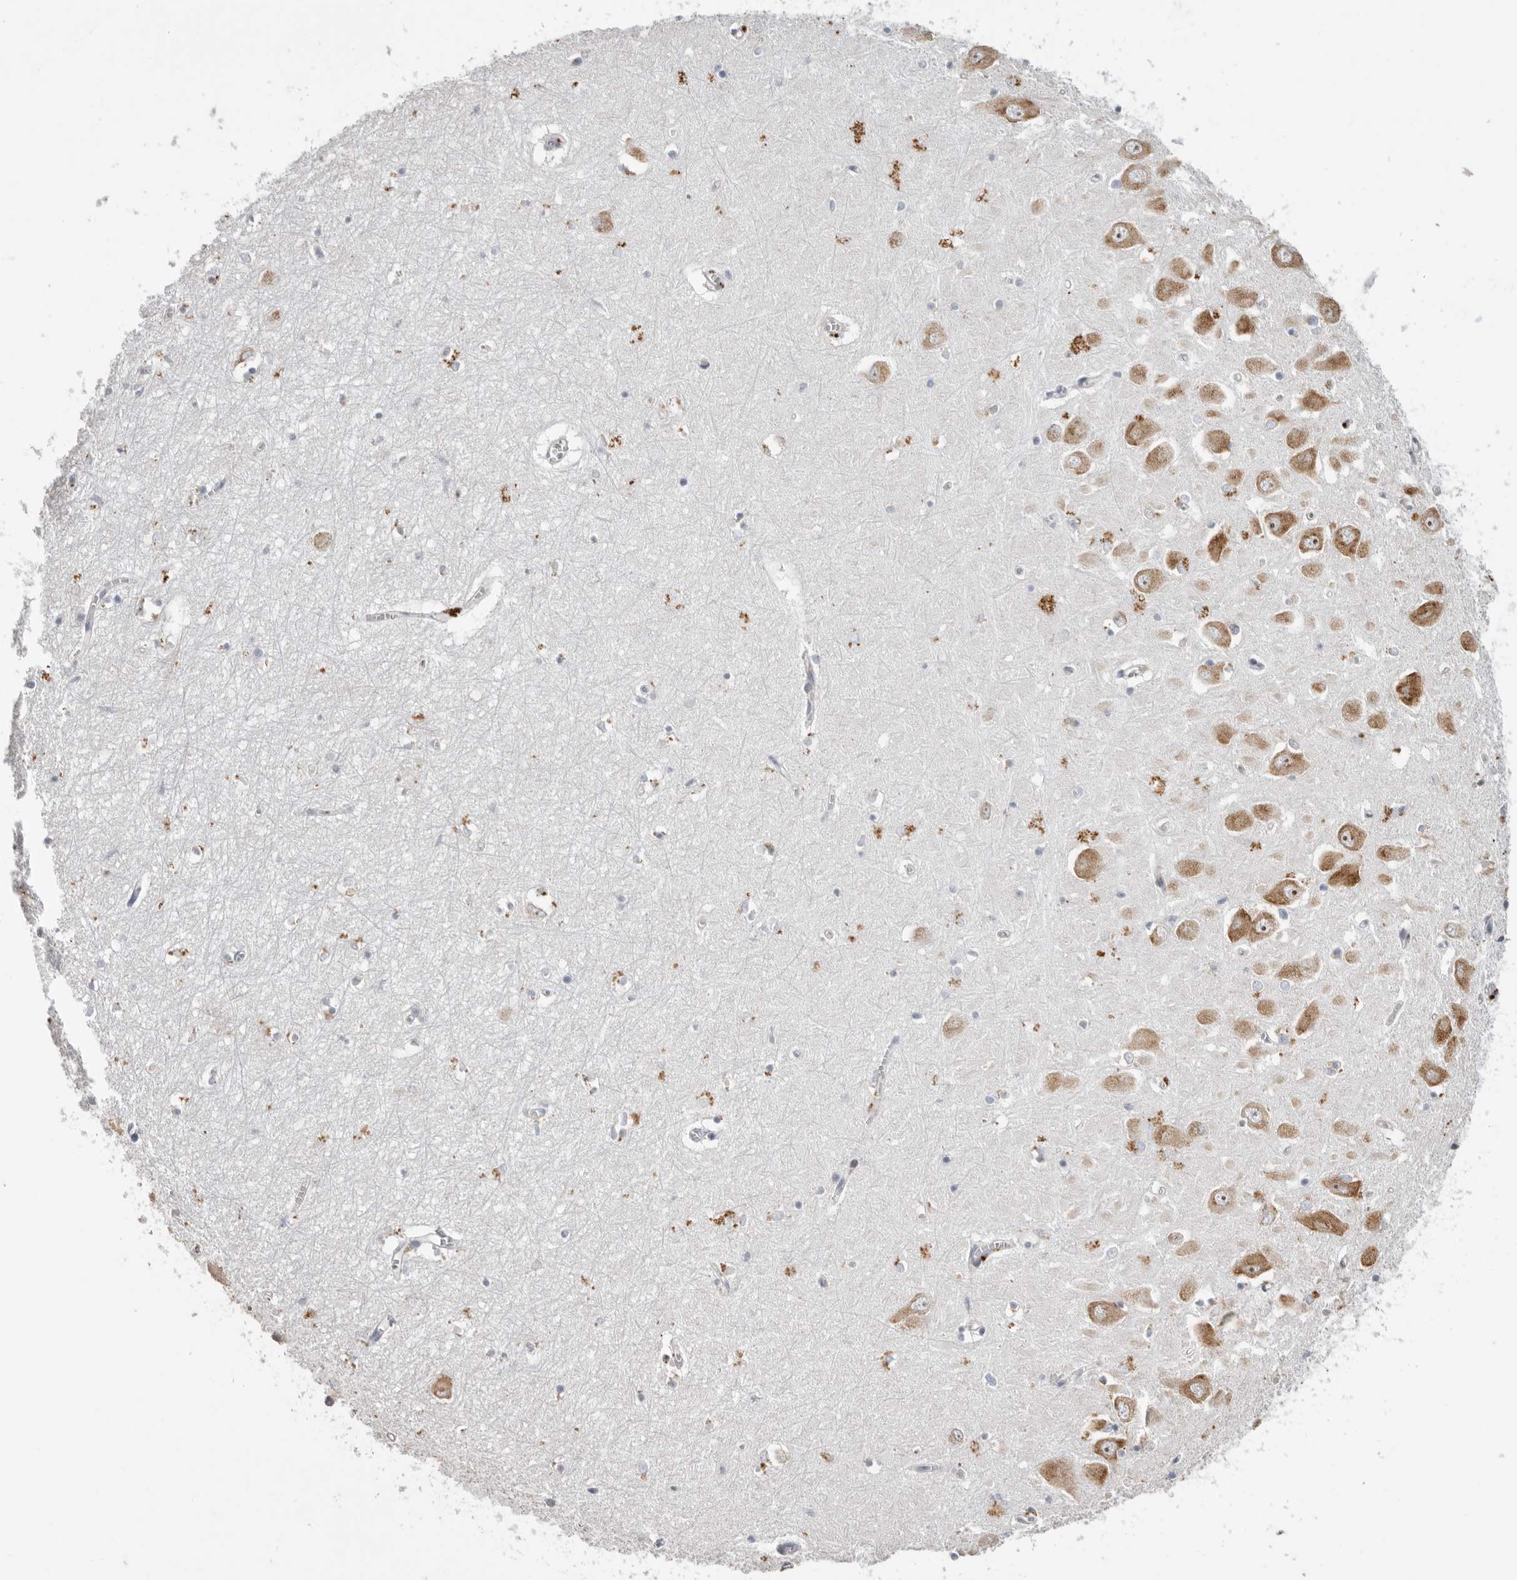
{"staining": {"intensity": "moderate", "quantity": "<25%", "location": "cytoplasmic/membranous"}, "tissue": "hippocampus", "cell_type": "Glial cells", "image_type": "normal", "snomed": [{"axis": "morphology", "description": "Normal tissue, NOS"}, {"axis": "topography", "description": "Hippocampus"}], "caption": "Hippocampus stained for a protein (brown) reveals moderate cytoplasmic/membranous positive staining in about <25% of glial cells.", "gene": "FZD3", "patient": {"sex": "male", "age": 70}}